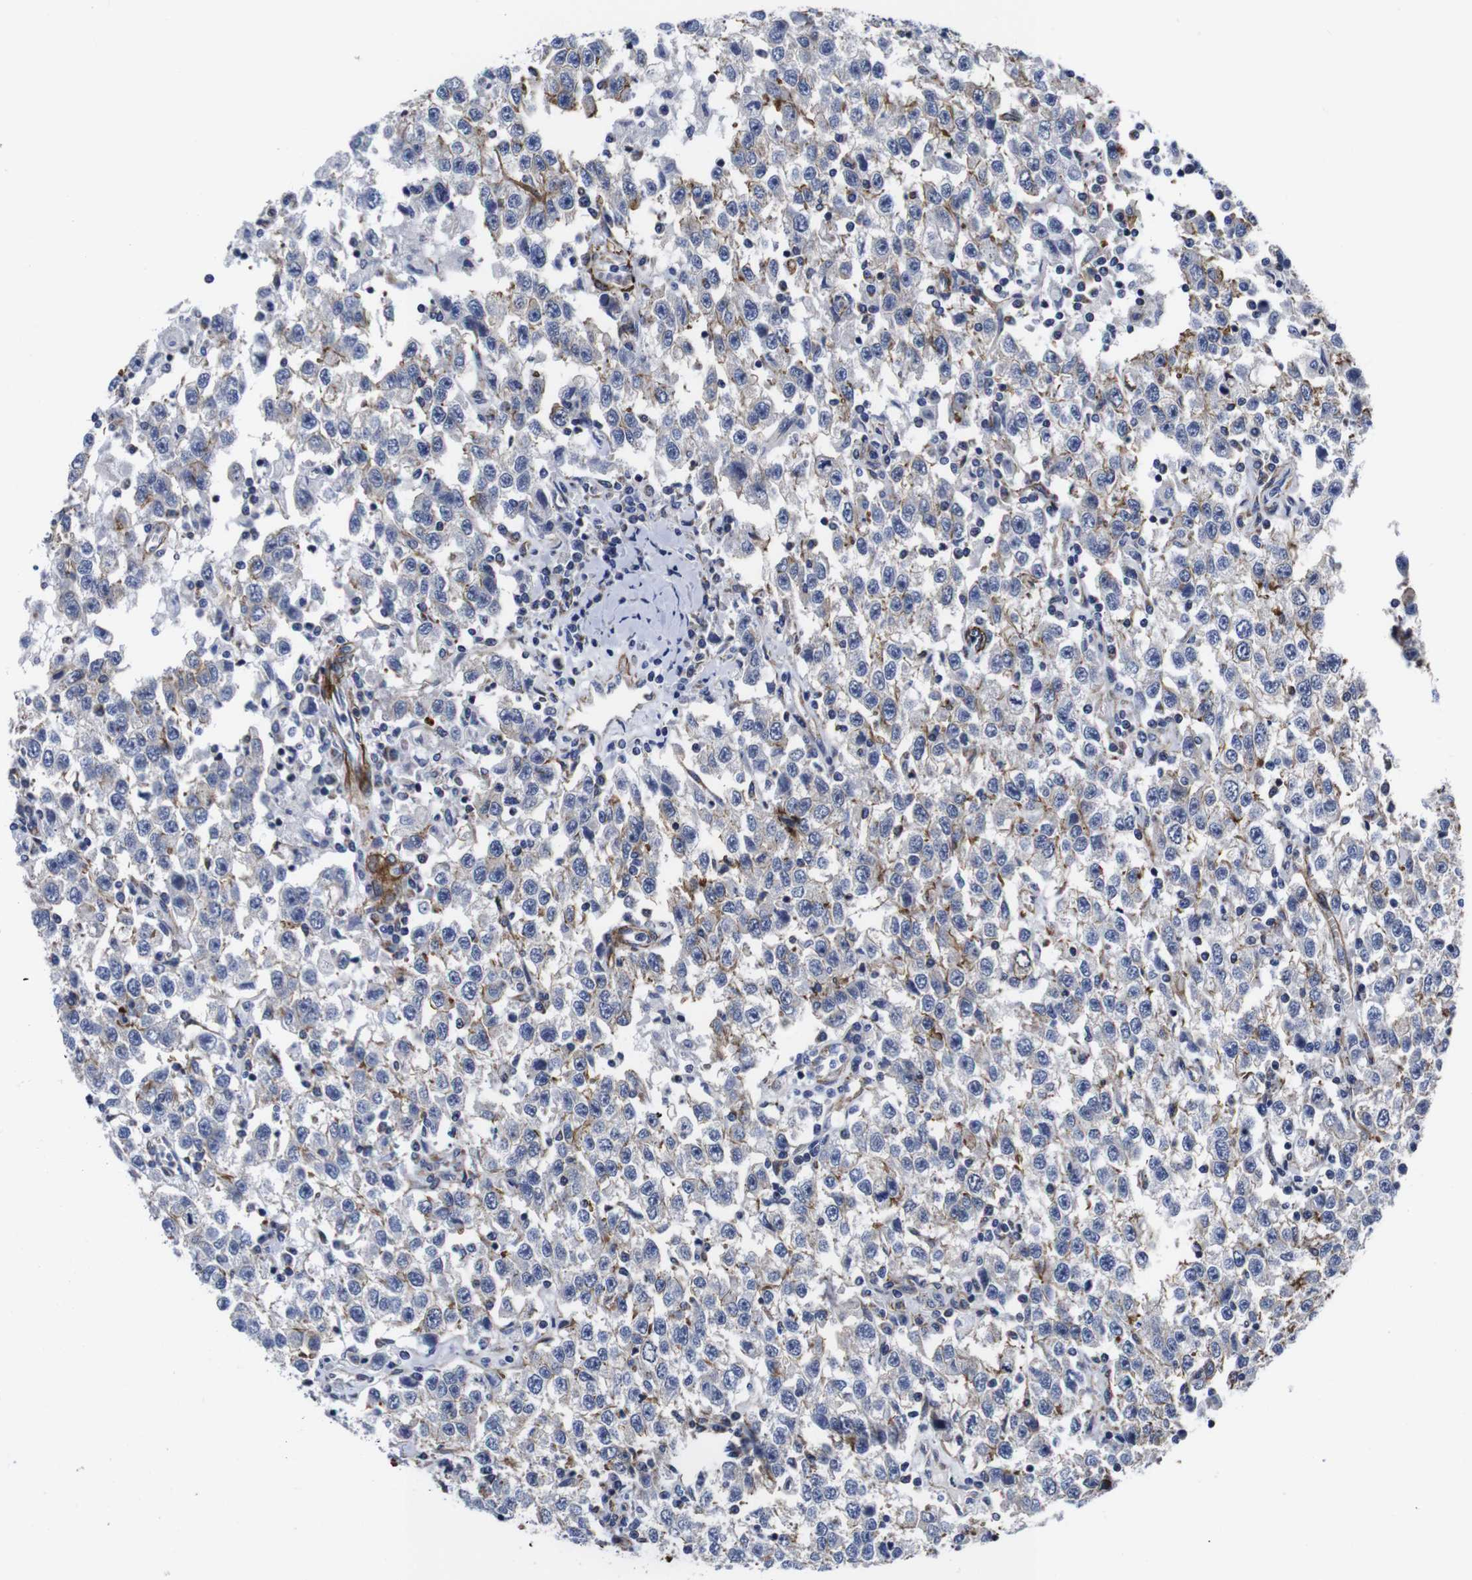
{"staining": {"intensity": "weak", "quantity": "<25%", "location": "cytoplasmic/membranous"}, "tissue": "testis cancer", "cell_type": "Tumor cells", "image_type": "cancer", "snomed": [{"axis": "morphology", "description": "Seminoma, NOS"}, {"axis": "topography", "description": "Testis"}], "caption": "Tumor cells show no significant staining in seminoma (testis).", "gene": "WNT10A", "patient": {"sex": "male", "age": 41}}